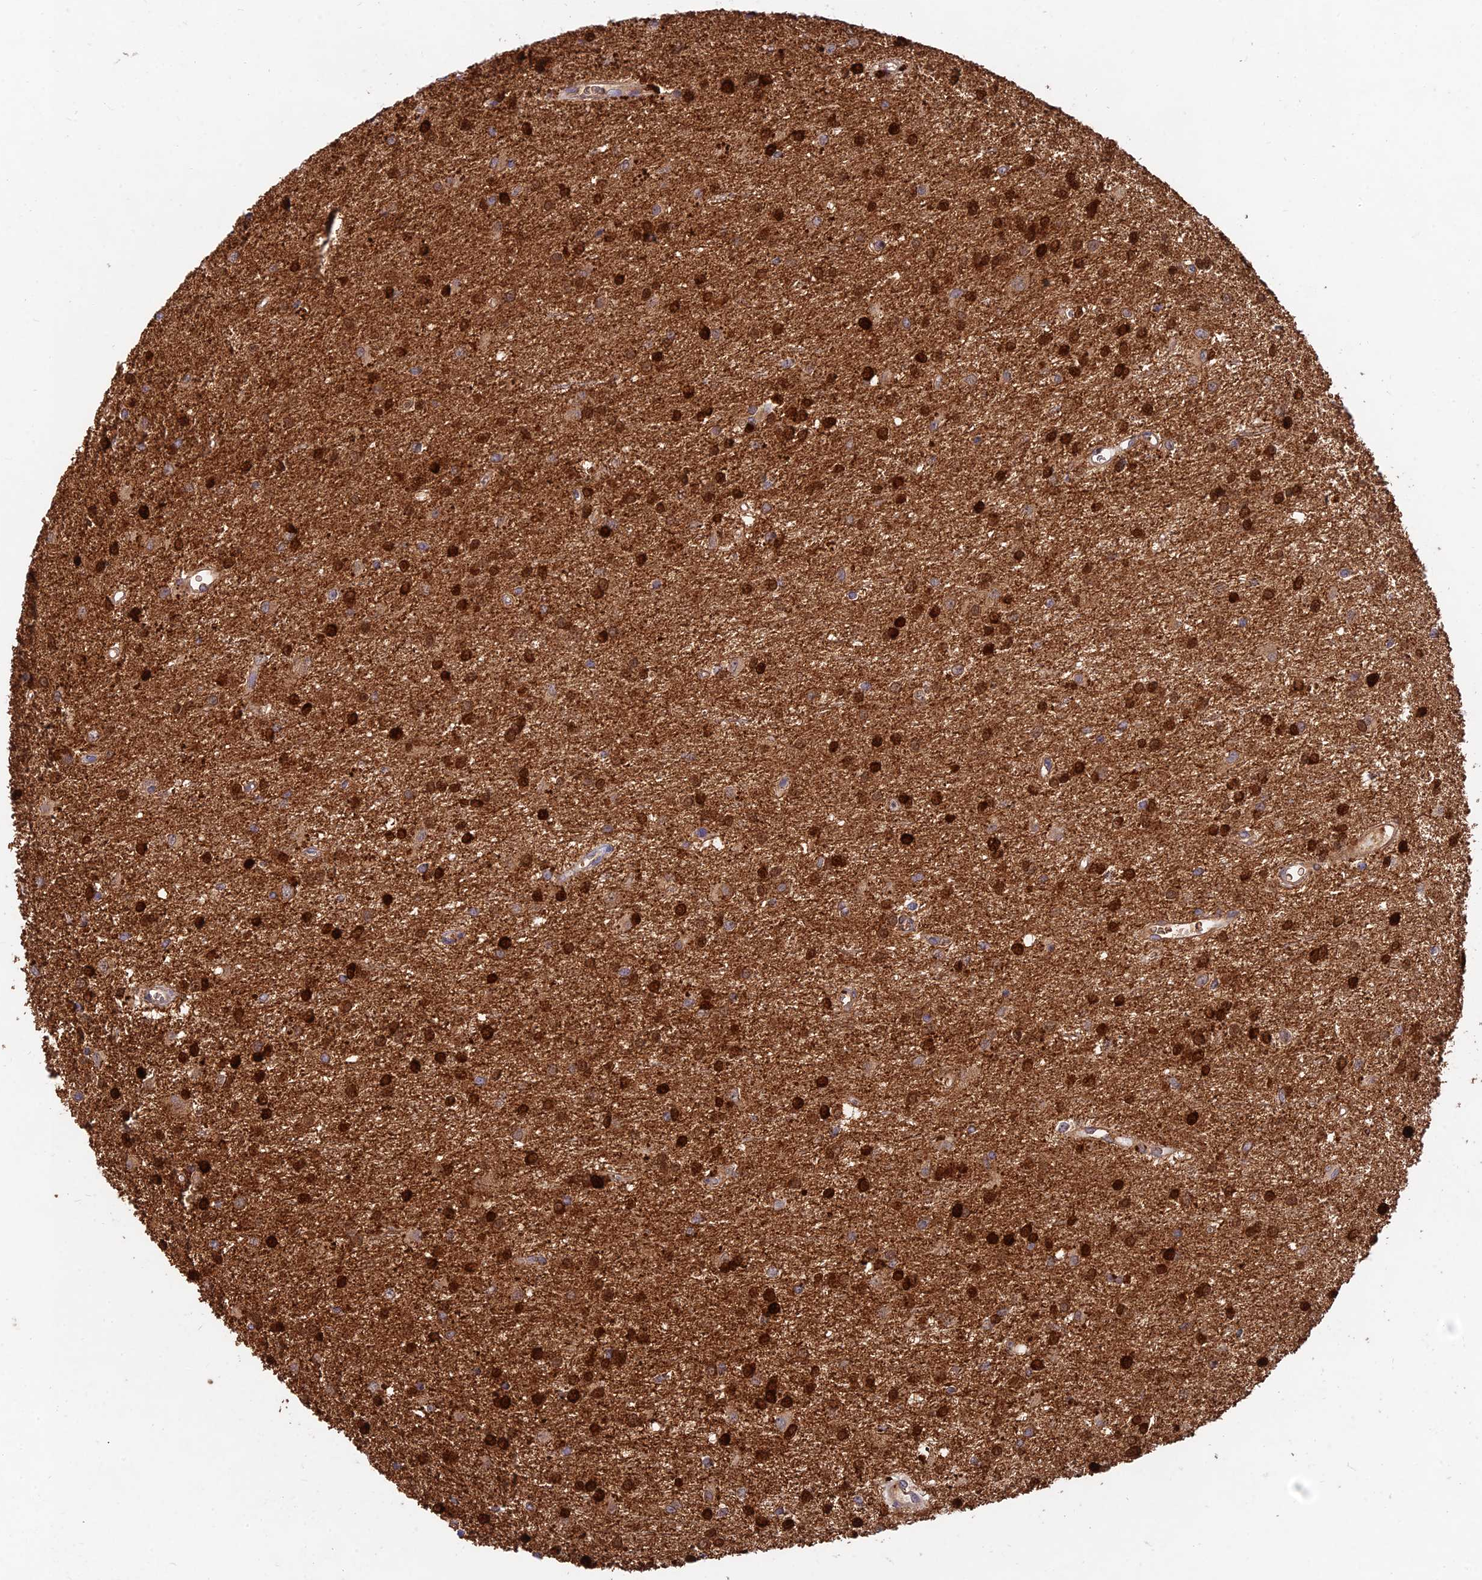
{"staining": {"intensity": "strong", "quantity": ">75%", "location": "cytoplasmic/membranous"}, "tissue": "glioma", "cell_type": "Tumor cells", "image_type": "cancer", "snomed": [{"axis": "morphology", "description": "Glioma, malignant, High grade"}, {"axis": "topography", "description": "Brain"}], "caption": "Malignant glioma (high-grade) stained for a protein reveals strong cytoplasmic/membranous positivity in tumor cells.", "gene": "ACSM5", "patient": {"sex": "female", "age": 50}}